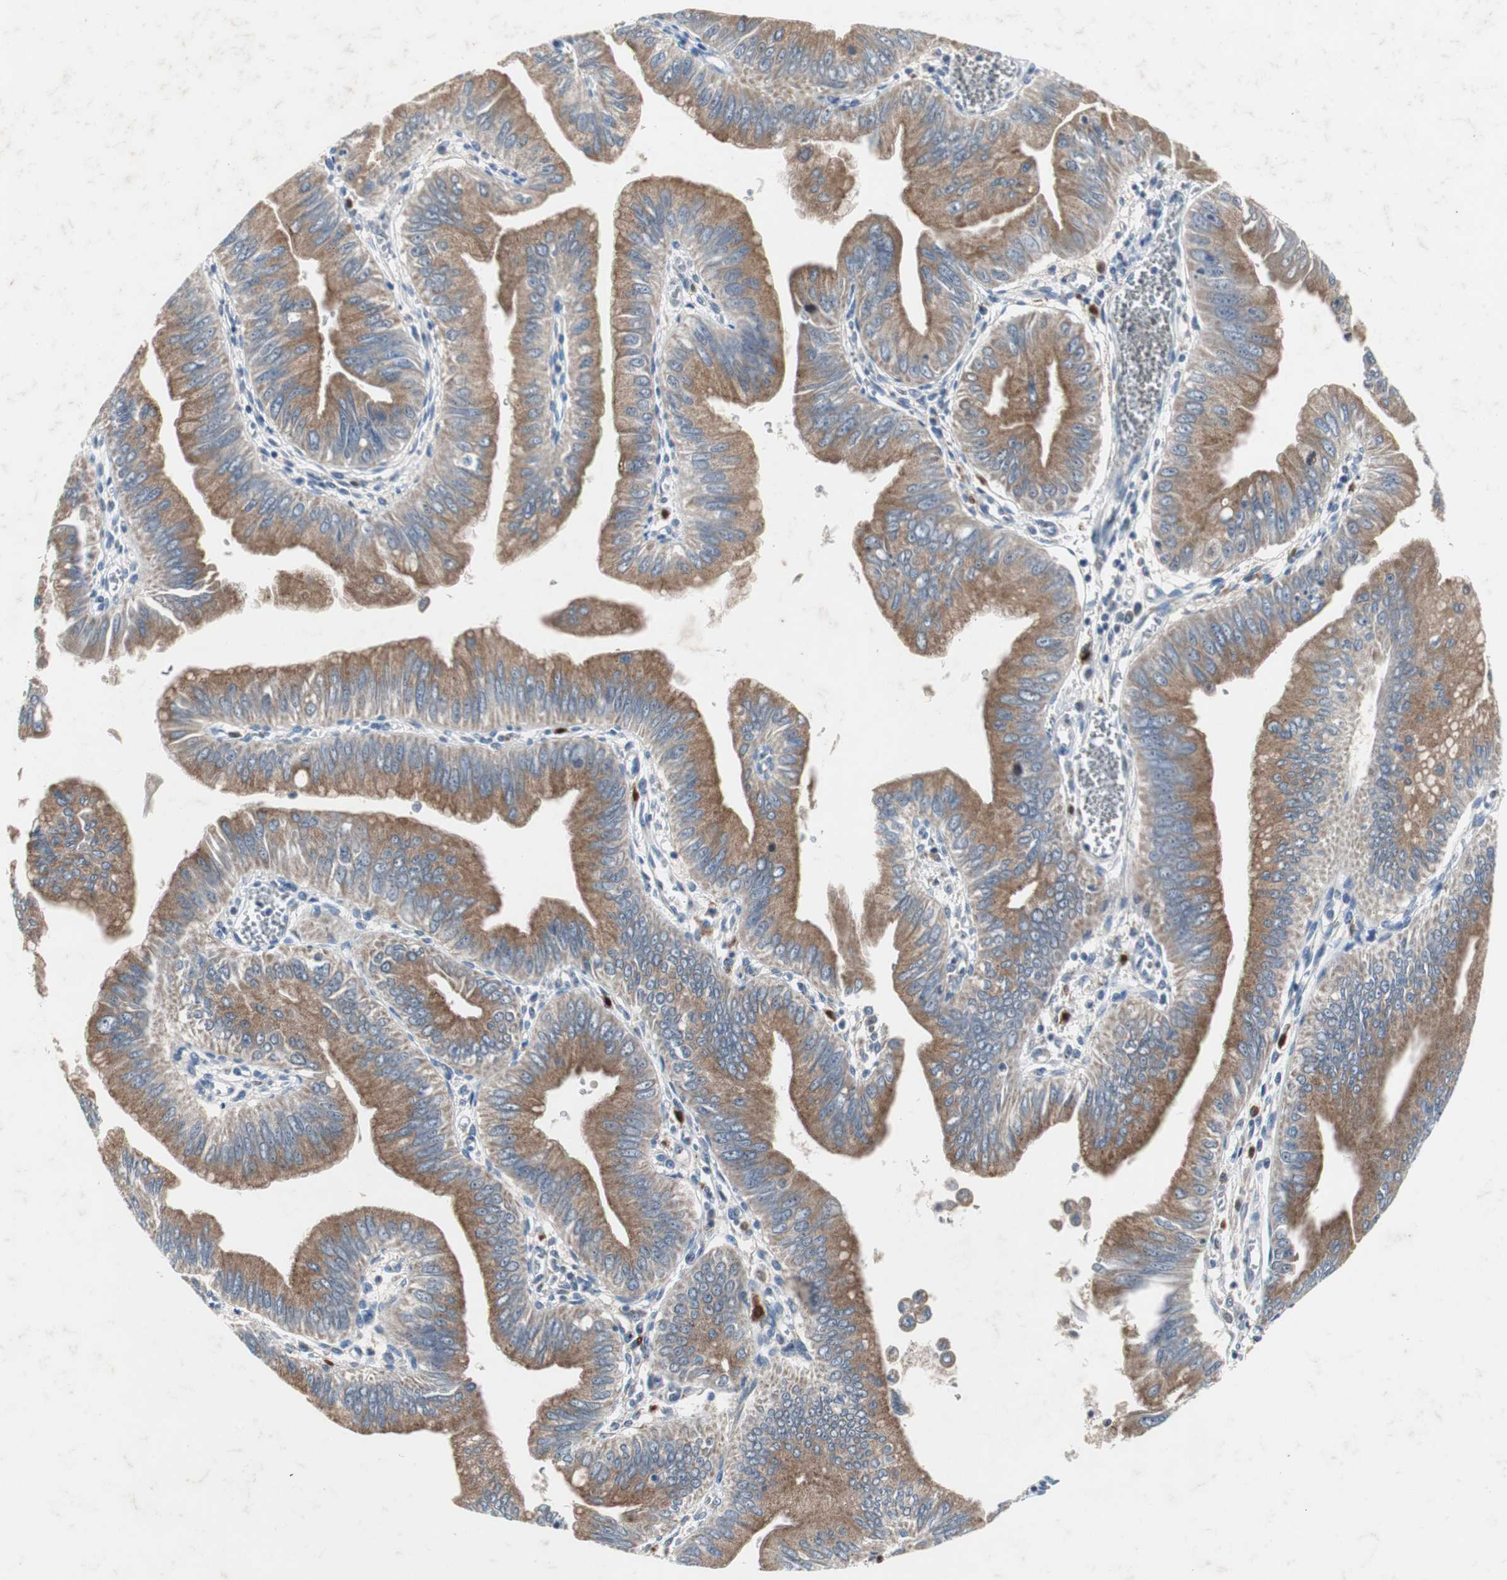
{"staining": {"intensity": "moderate", "quantity": ">75%", "location": "cytoplasmic/membranous"}, "tissue": "pancreatic cancer", "cell_type": "Tumor cells", "image_type": "cancer", "snomed": [{"axis": "morphology", "description": "Normal tissue, NOS"}, {"axis": "topography", "description": "Lymph node"}], "caption": "The histopathology image displays immunohistochemical staining of pancreatic cancer. There is moderate cytoplasmic/membranous expression is appreciated in about >75% of tumor cells. (DAB IHC with brightfield microscopy, high magnification).", "gene": "CALB2", "patient": {"sex": "male", "age": 50}}